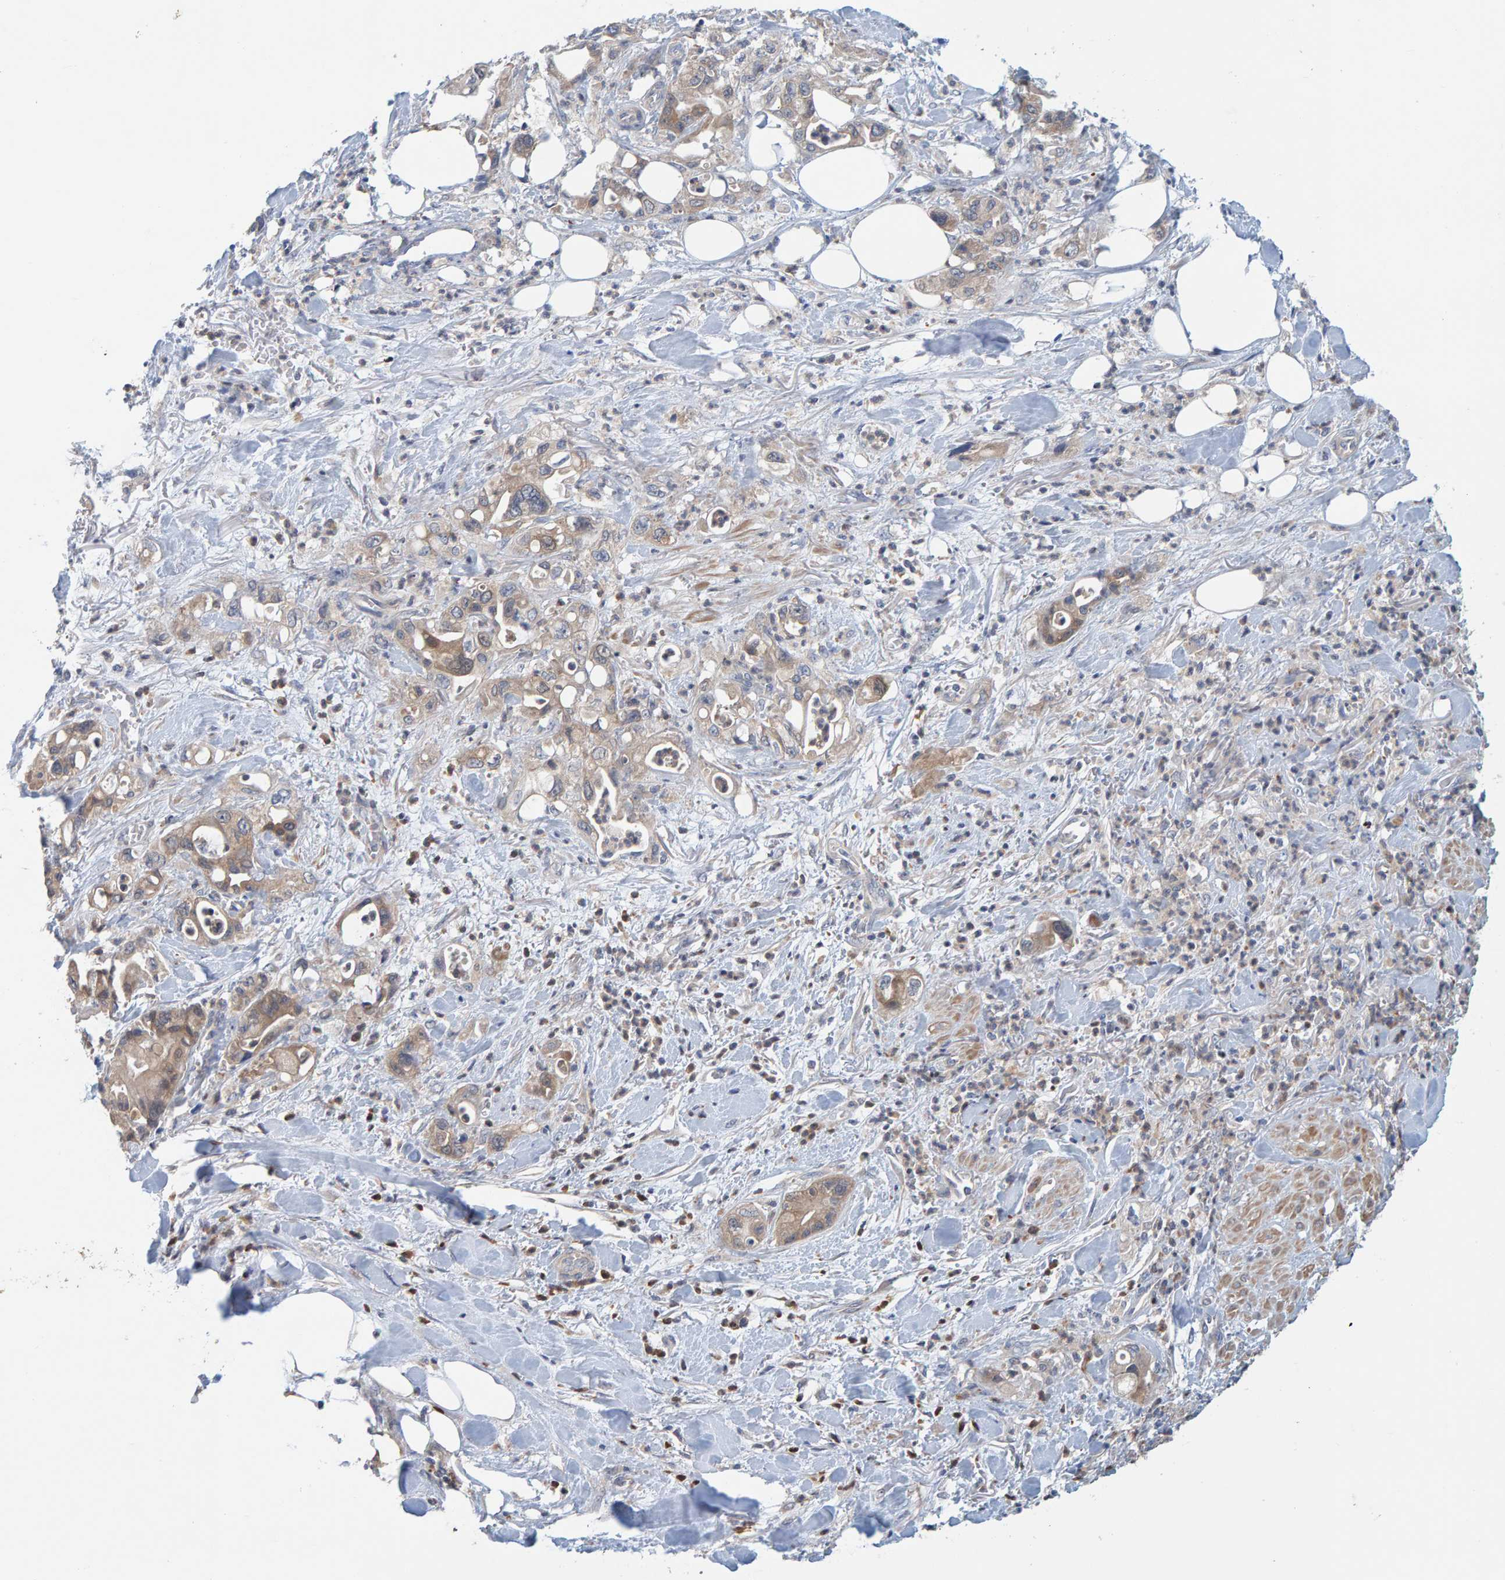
{"staining": {"intensity": "weak", "quantity": "<25%", "location": "cytoplasmic/membranous"}, "tissue": "pancreatic cancer", "cell_type": "Tumor cells", "image_type": "cancer", "snomed": [{"axis": "morphology", "description": "Adenocarcinoma, NOS"}, {"axis": "topography", "description": "Pancreas"}], "caption": "Image shows no significant protein expression in tumor cells of pancreatic cancer (adenocarcinoma). (DAB (3,3'-diaminobenzidine) immunohistochemistry visualized using brightfield microscopy, high magnification).", "gene": "TATDN1", "patient": {"sex": "male", "age": 70}}